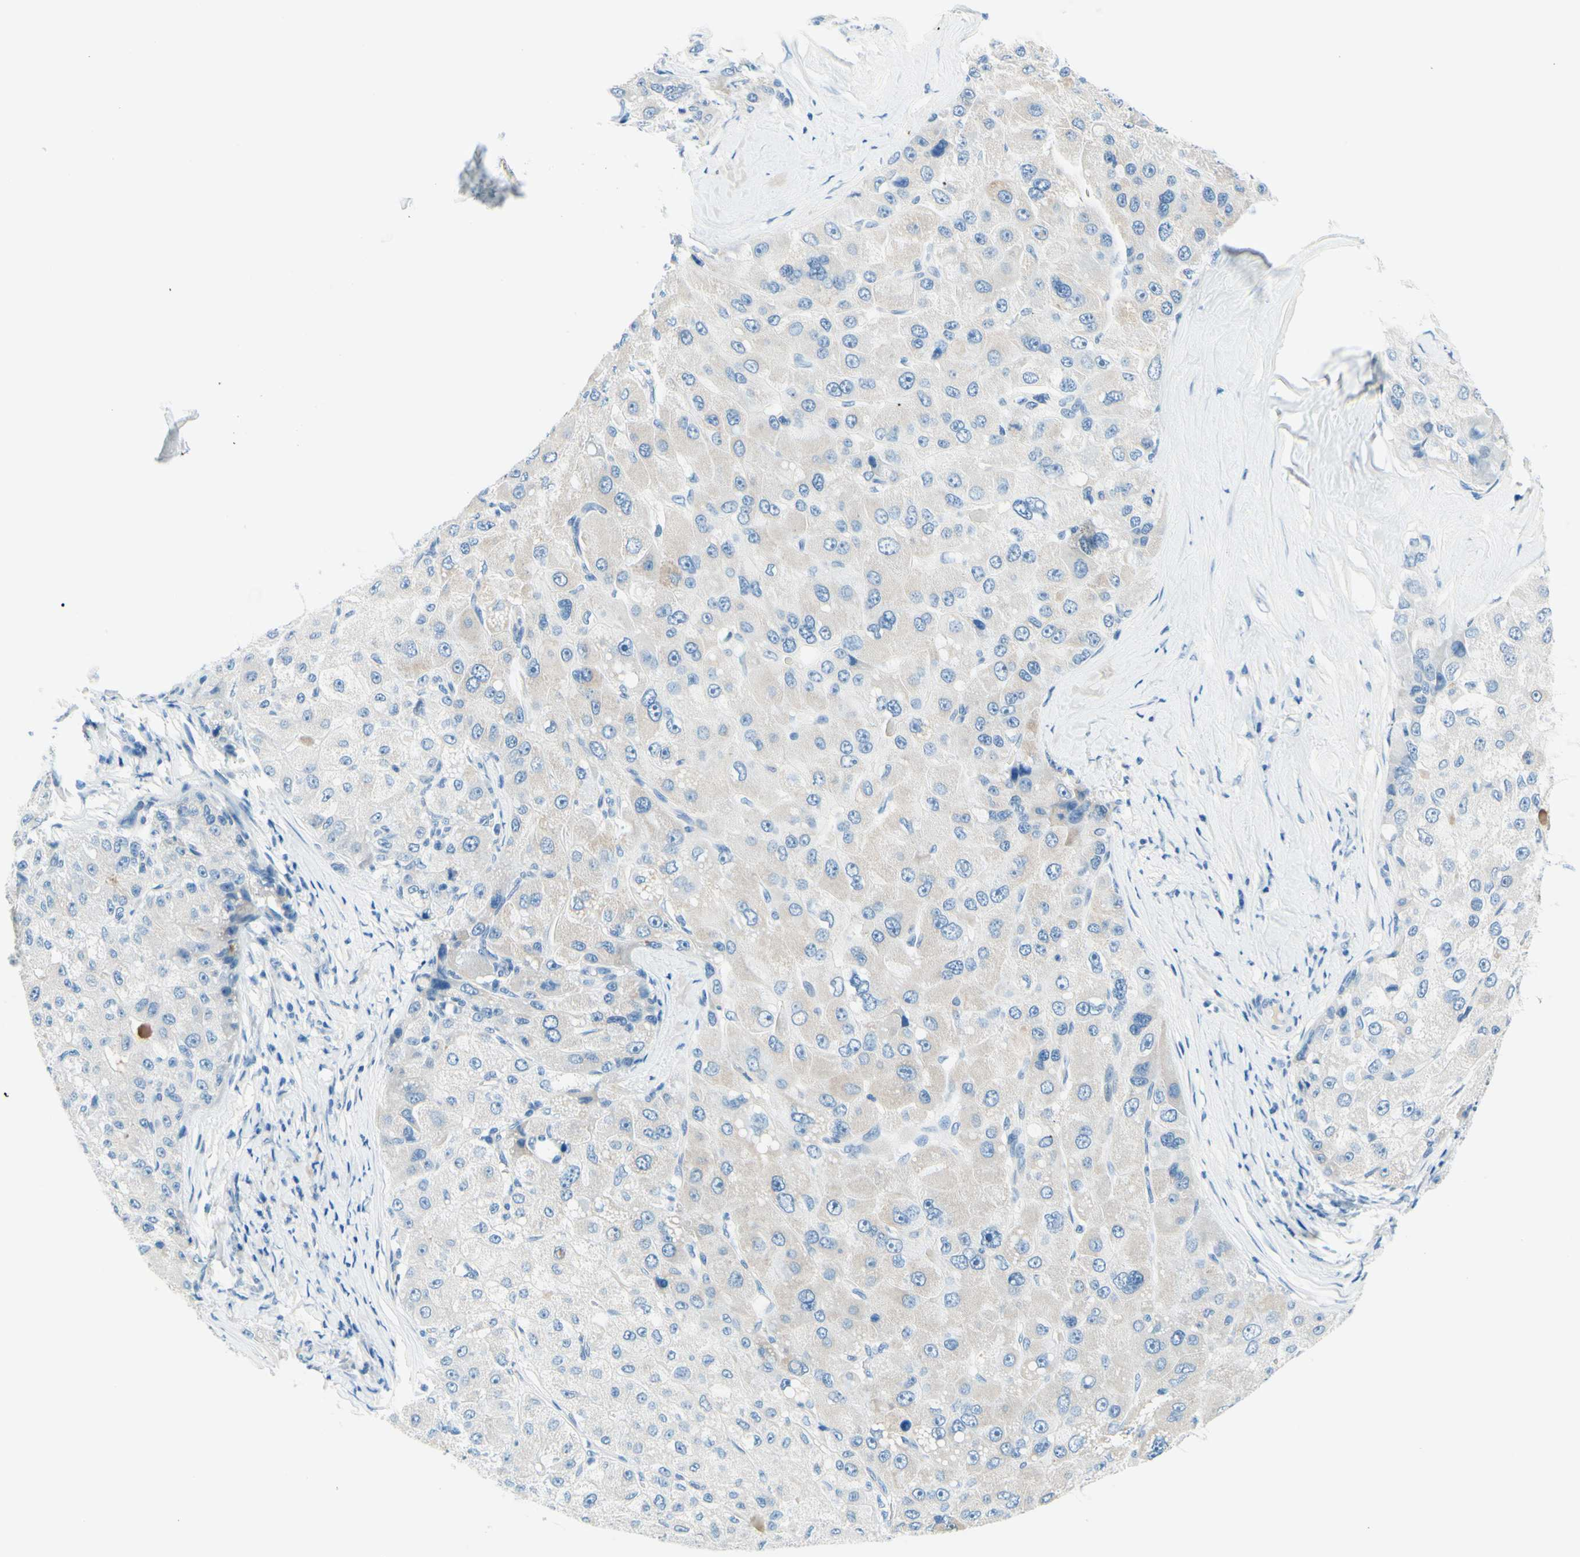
{"staining": {"intensity": "negative", "quantity": "none", "location": "none"}, "tissue": "liver cancer", "cell_type": "Tumor cells", "image_type": "cancer", "snomed": [{"axis": "morphology", "description": "Carcinoma, Hepatocellular, NOS"}, {"axis": "topography", "description": "Liver"}], "caption": "High power microscopy image of an IHC micrograph of liver cancer (hepatocellular carcinoma), revealing no significant positivity in tumor cells.", "gene": "PASD1", "patient": {"sex": "male", "age": 80}}